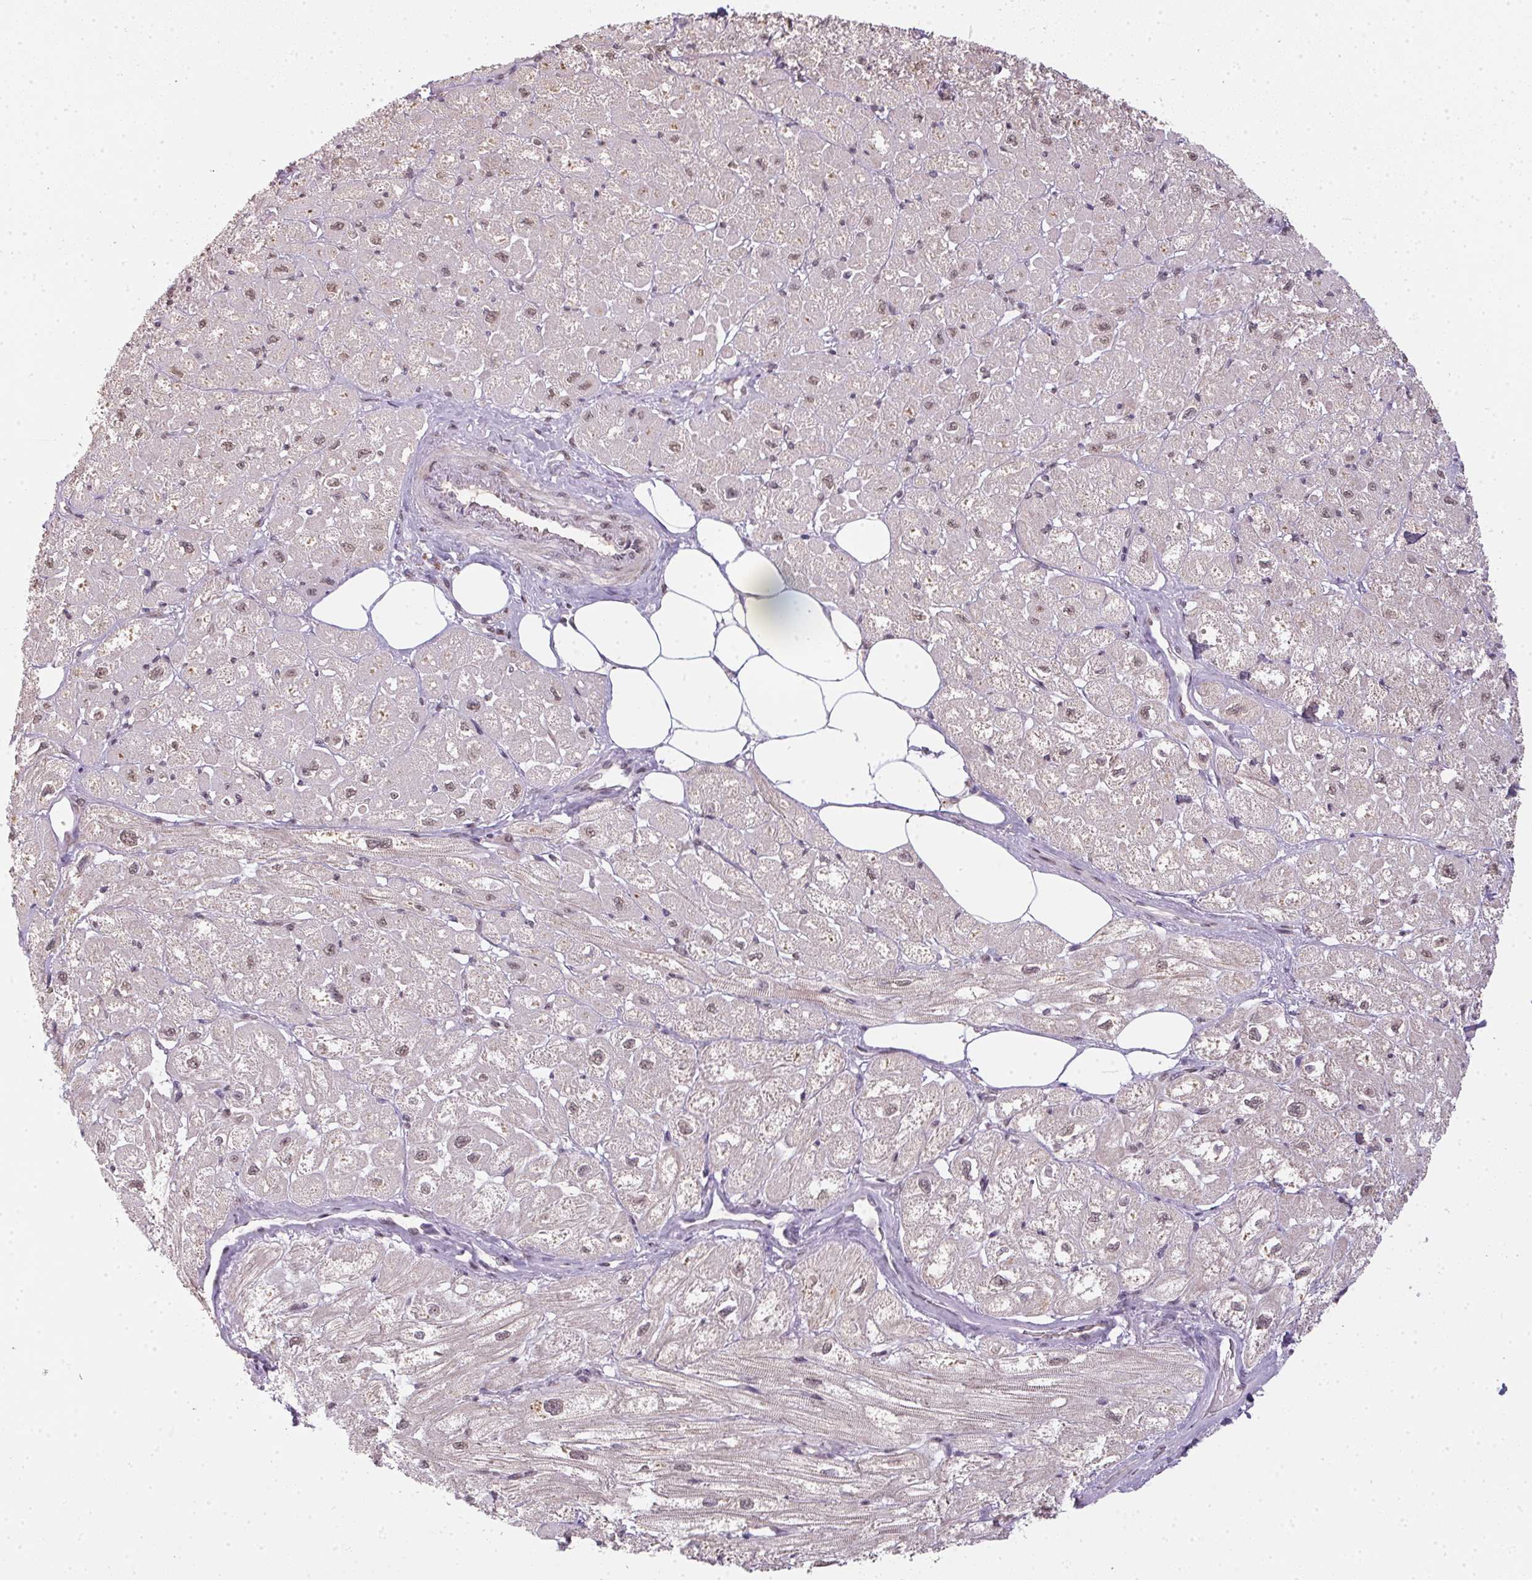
{"staining": {"intensity": "negative", "quantity": "none", "location": "none"}, "tissue": "heart muscle", "cell_type": "Cardiomyocytes", "image_type": "normal", "snomed": [{"axis": "morphology", "description": "Normal tissue, NOS"}, {"axis": "topography", "description": "Heart"}], "caption": "This photomicrograph is of benign heart muscle stained with IHC to label a protein in brown with the nuclei are counter-stained blue. There is no staining in cardiomyocytes.", "gene": "PPP4R4", "patient": {"sex": "female", "age": 62}}